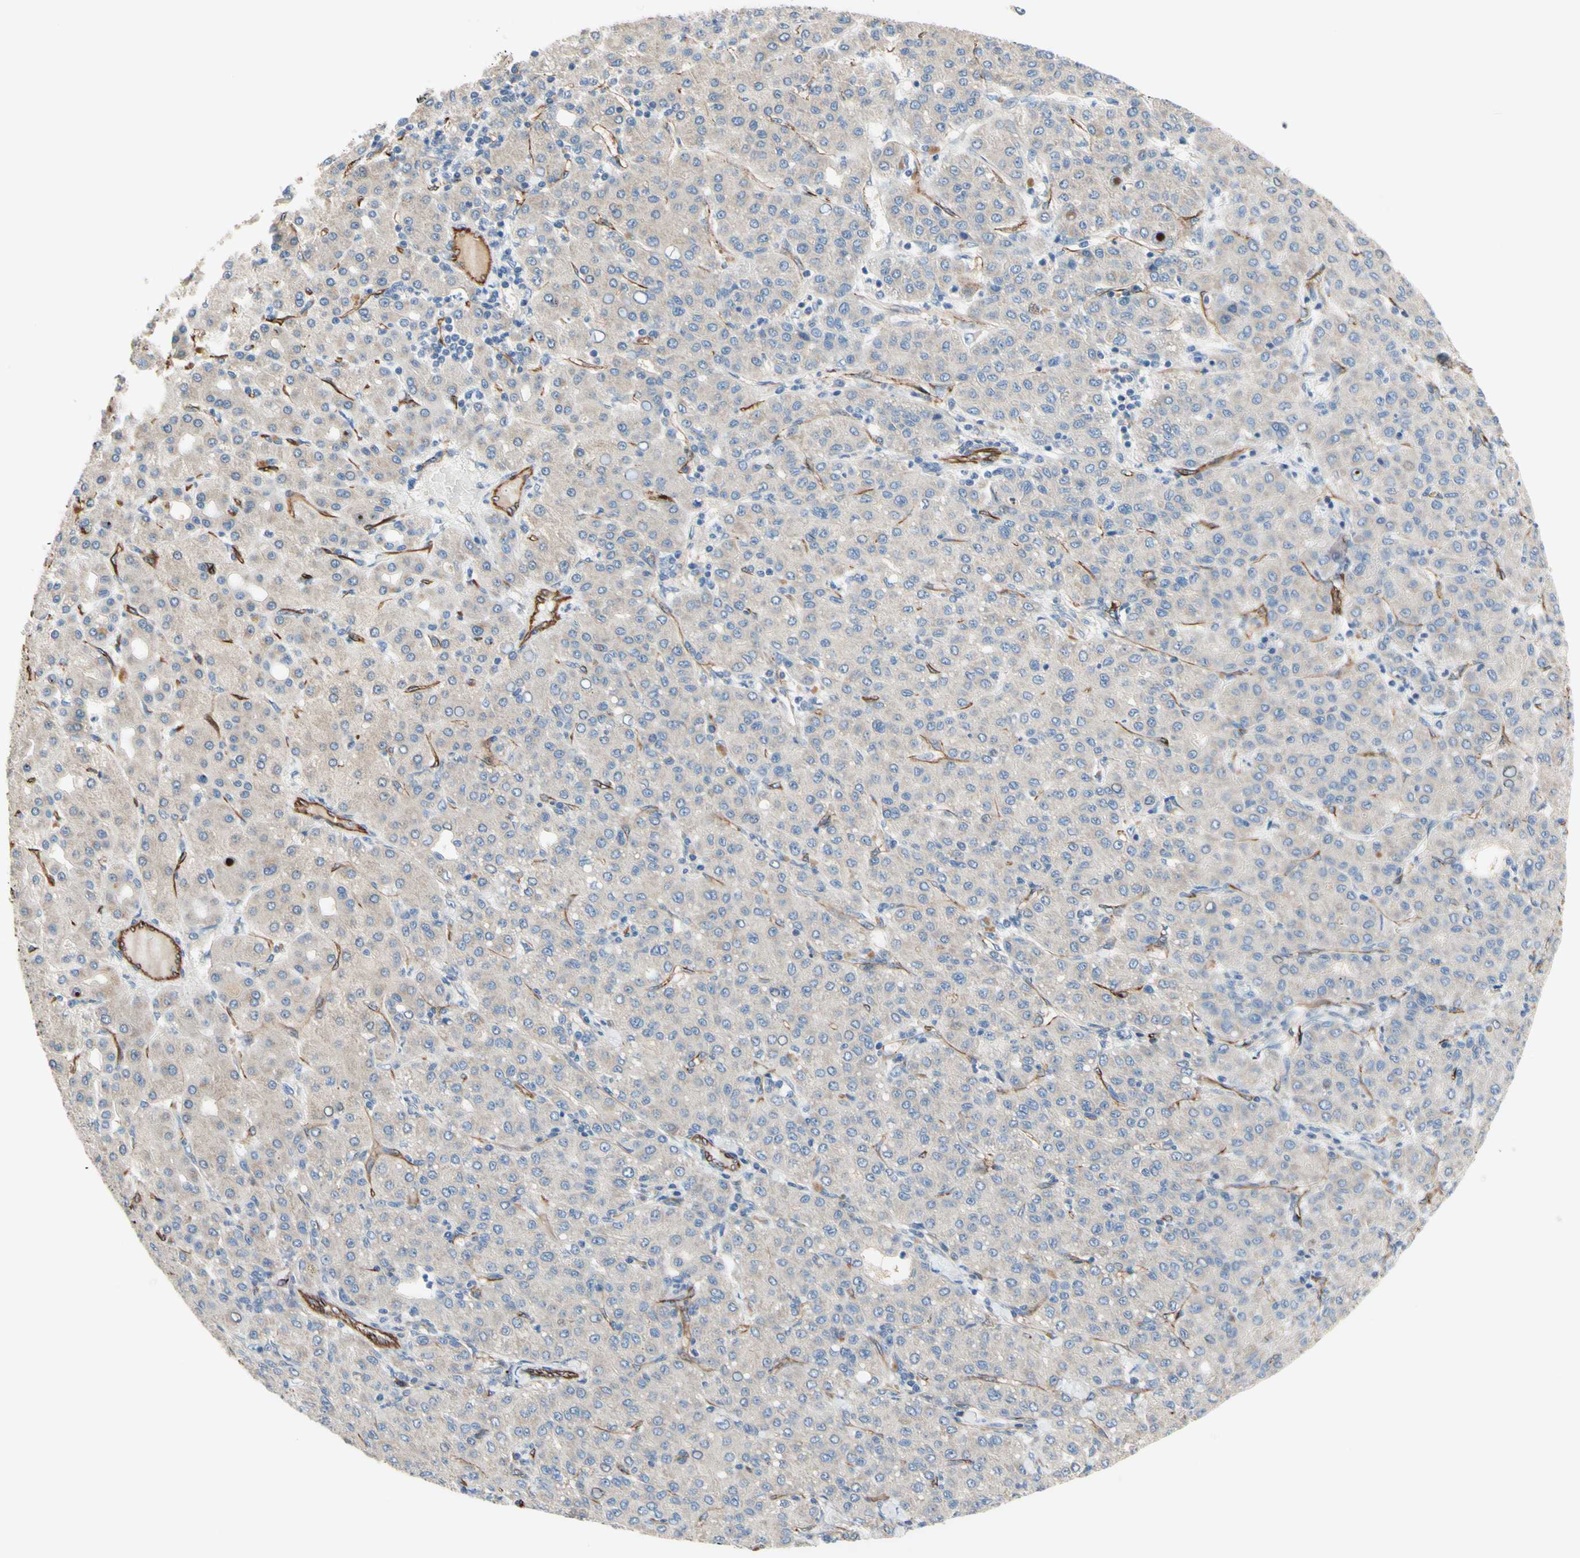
{"staining": {"intensity": "negative", "quantity": "none", "location": "none"}, "tissue": "liver cancer", "cell_type": "Tumor cells", "image_type": "cancer", "snomed": [{"axis": "morphology", "description": "Carcinoma, Hepatocellular, NOS"}, {"axis": "topography", "description": "Liver"}], "caption": "Photomicrograph shows no protein positivity in tumor cells of liver cancer (hepatocellular carcinoma) tissue.", "gene": "TRAF2", "patient": {"sex": "male", "age": 65}}